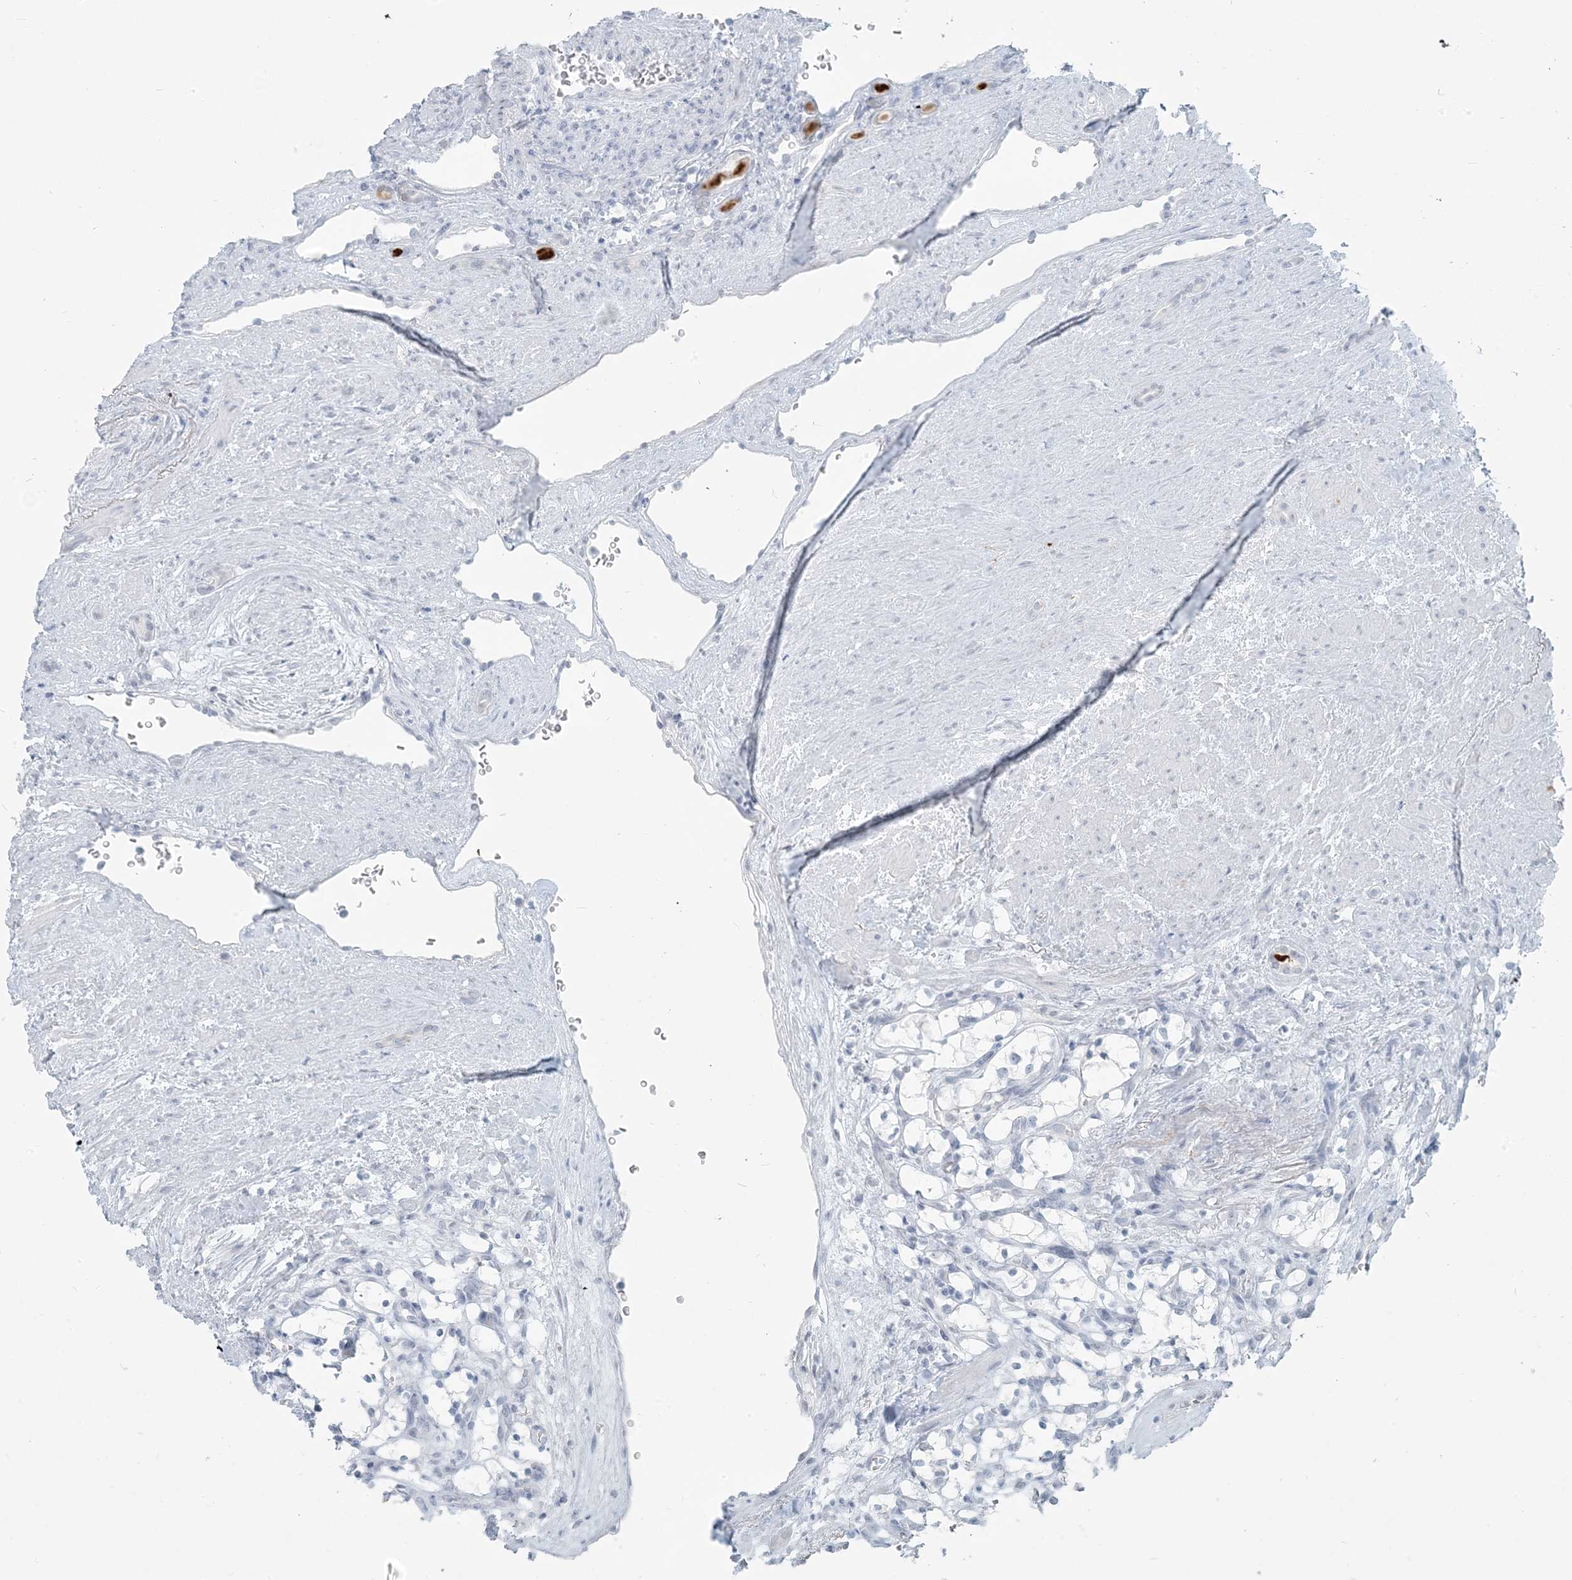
{"staining": {"intensity": "negative", "quantity": "none", "location": "none"}, "tissue": "renal cancer", "cell_type": "Tumor cells", "image_type": "cancer", "snomed": [{"axis": "morphology", "description": "Adenocarcinoma, NOS"}, {"axis": "topography", "description": "Kidney"}], "caption": "This histopathology image is of renal cancer (adenocarcinoma) stained with immunohistochemistry (IHC) to label a protein in brown with the nuclei are counter-stained blue. There is no staining in tumor cells.", "gene": "SCML1", "patient": {"sex": "female", "age": 69}}